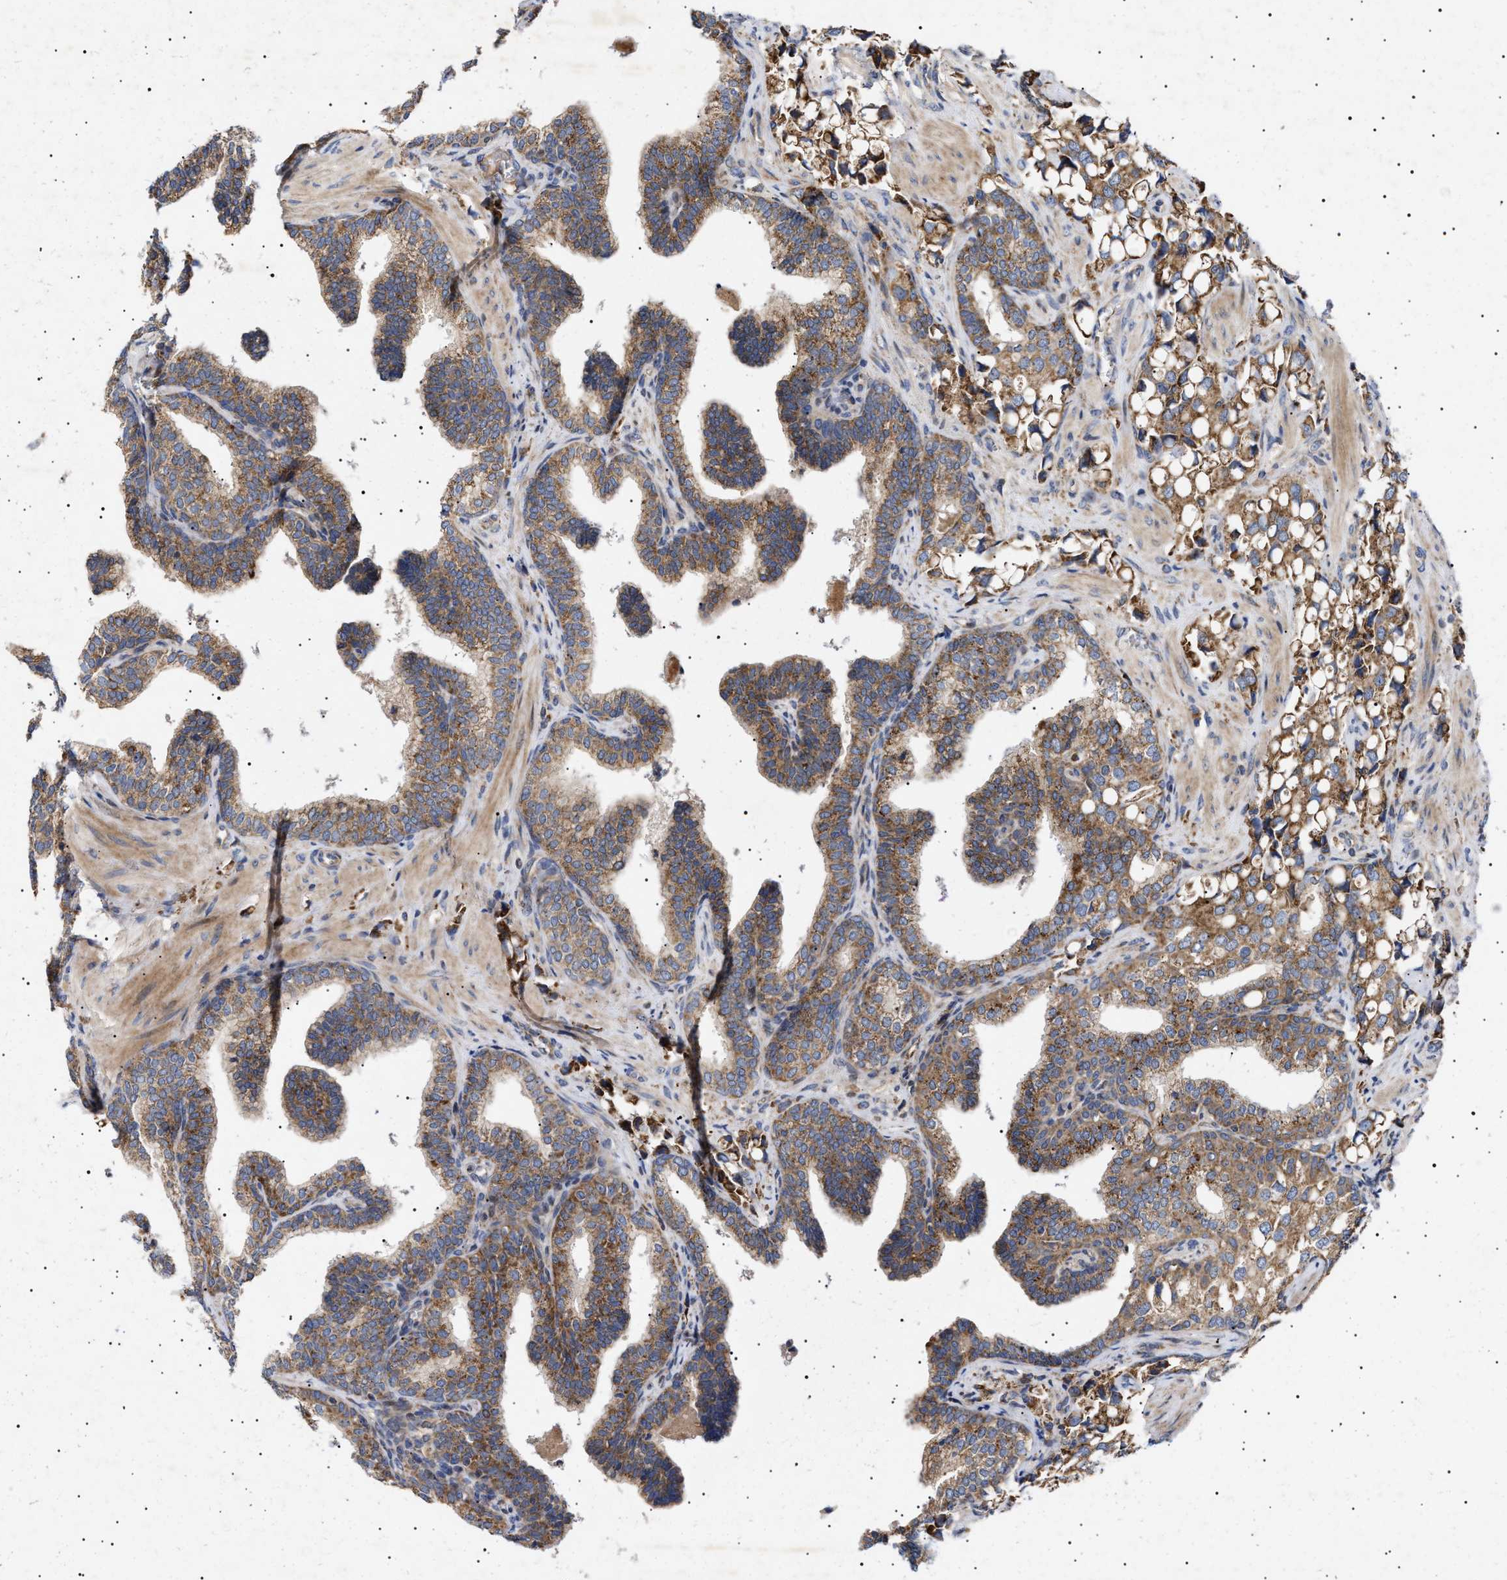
{"staining": {"intensity": "moderate", "quantity": ">75%", "location": "cytoplasmic/membranous"}, "tissue": "prostate cancer", "cell_type": "Tumor cells", "image_type": "cancer", "snomed": [{"axis": "morphology", "description": "Adenocarcinoma, High grade"}, {"axis": "topography", "description": "Prostate"}], "caption": "Tumor cells show medium levels of moderate cytoplasmic/membranous expression in about >75% of cells in prostate high-grade adenocarcinoma. Using DAB (3,3'-diaminobenzidine) (brown) and hematoxylin (blue) stains, captured at high magnification using brightfield microscopy.", "gene": "MRPL10", "patient": {"sex": "male", "age": 52}}